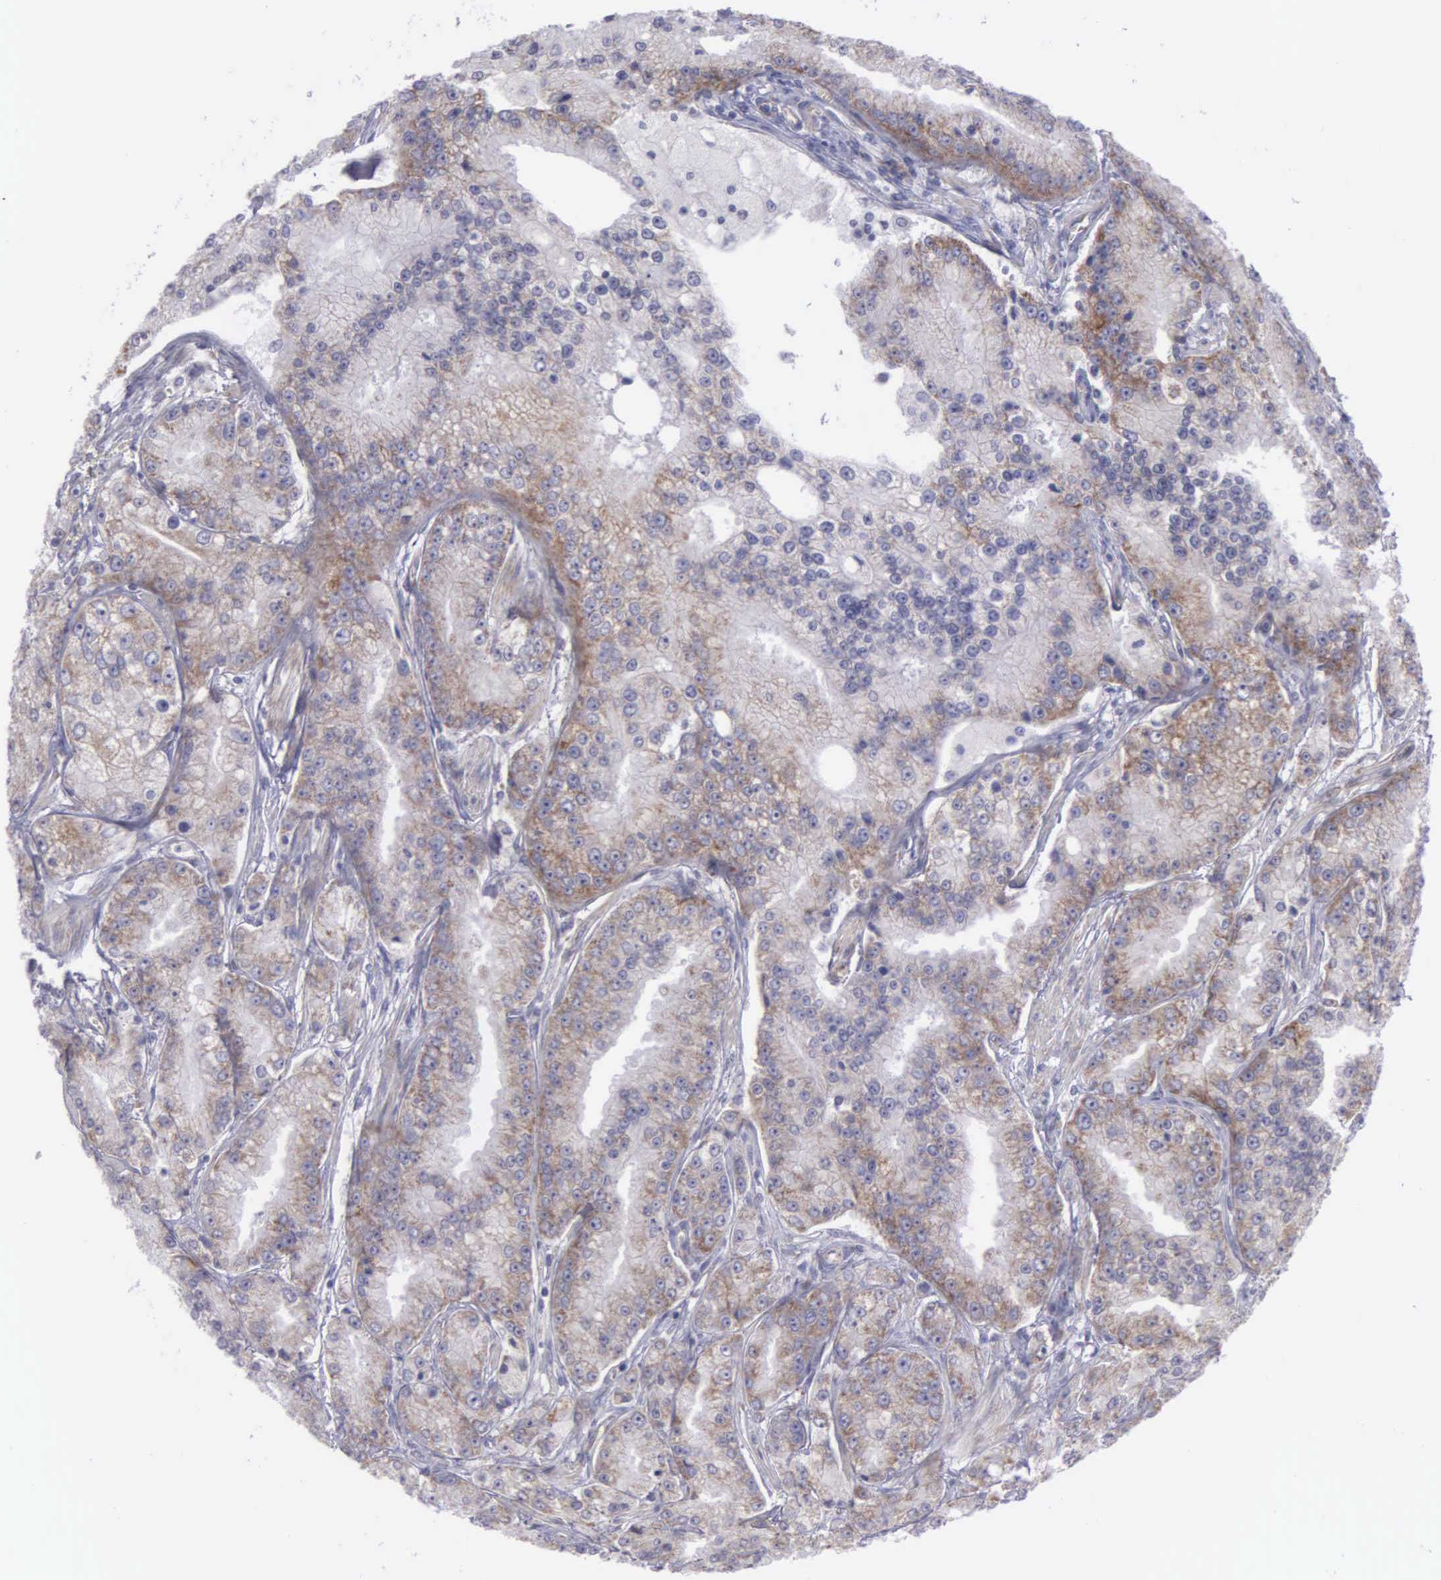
{"staining": {"intensity": "weak", "quantity": "25%-75%", "location": "cytoplasmic/membranous"}, "tissue": "prostate cancer", "cell_type": "Tumor cells", "image_type": "cancer", "snomed": [{"axis": "morphology", "description": "Adenocarcinoma, Medium grade"}, {"axis": "topography", "description": "Prostate"}], "caption": "Tumor cells show weak cytoplasmic/membranous expression in approximately 25%-75% of cells in medium-grade adenocarcinoma (prostate).", "gene": "SYNJ2BP", "patient": {"sex": "male", "age": 72}}